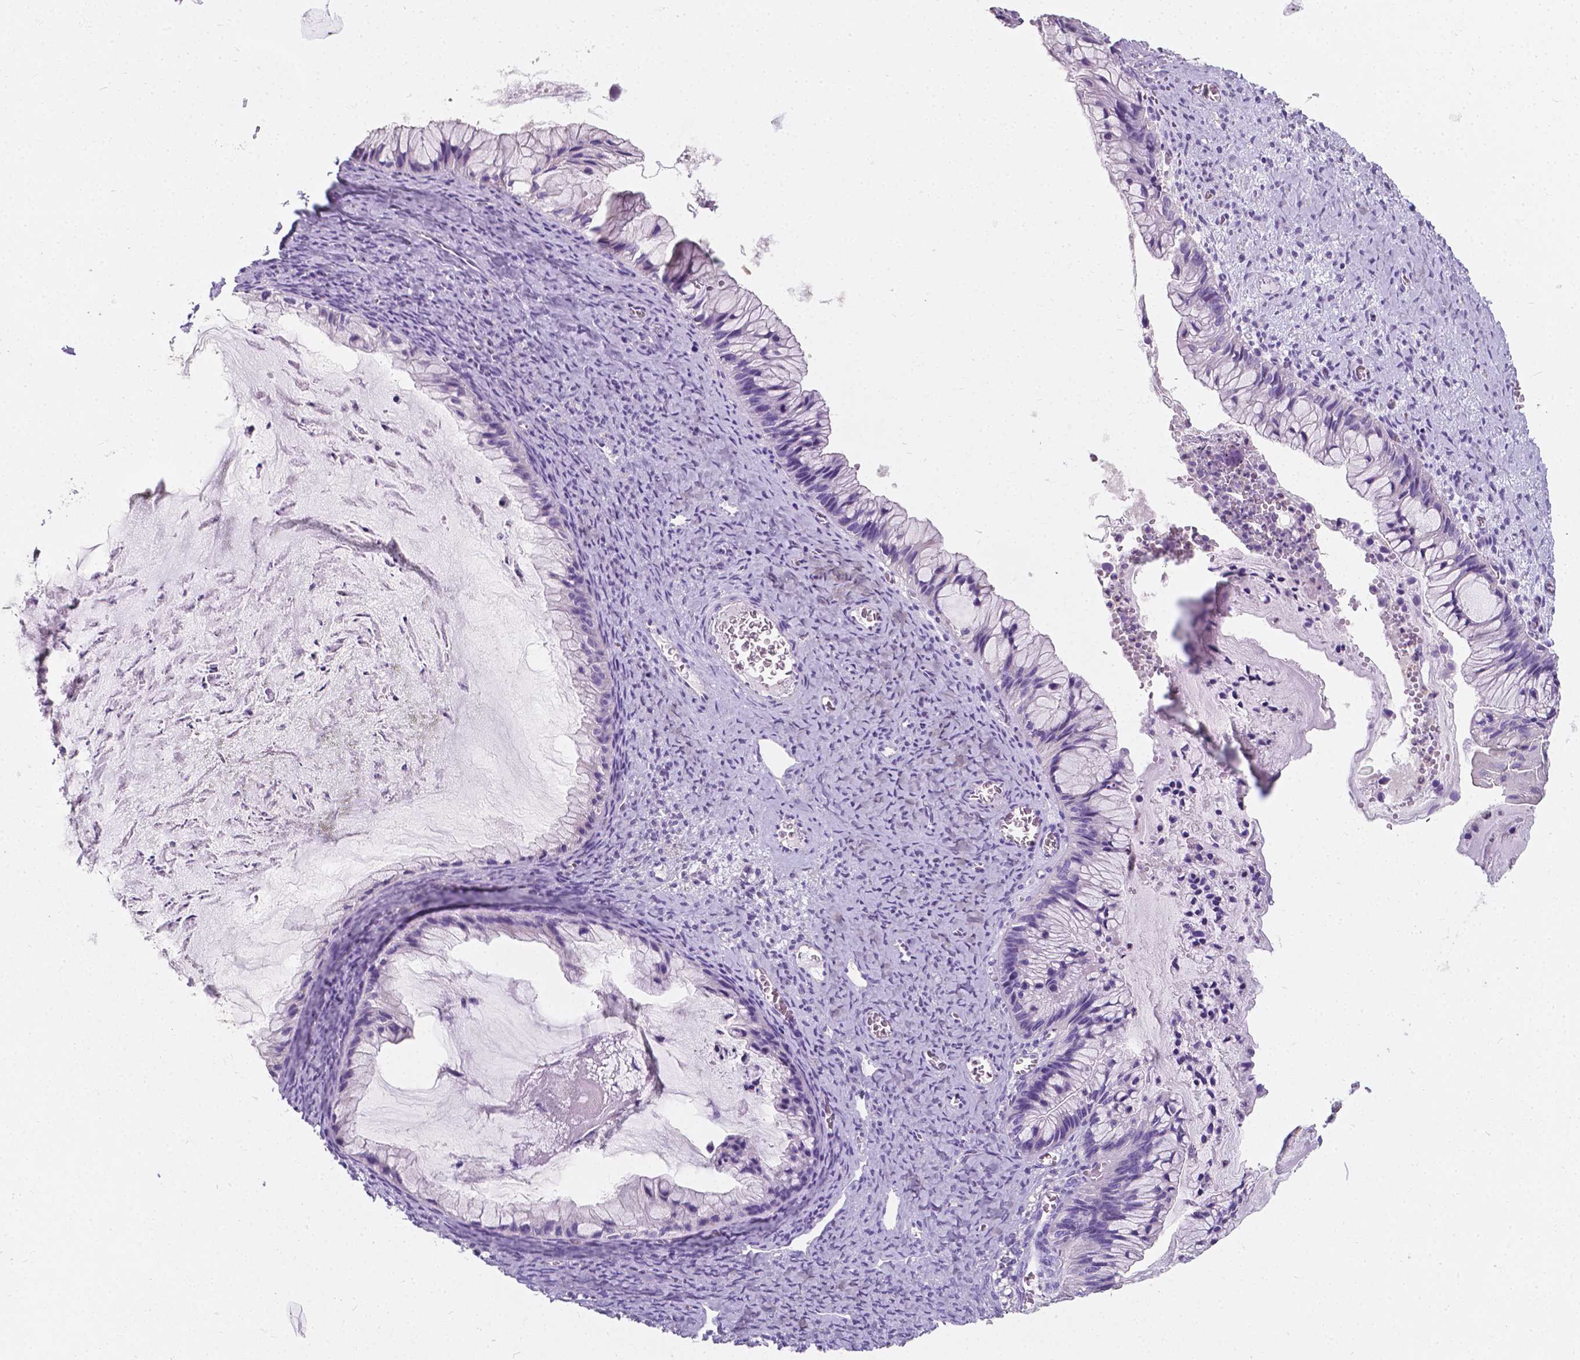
{"staining": {"intensity": "negative", "quantity": "none", "location": "none"}, "tissue": "ovarian cancer", "cell_type": "Tumor cells", "image_type": "cancer", "snomed": [{"axis": "morphology", "description": "Cystadenocarcinoma, mucinous, NOS"}, {"axis": "topography", "description": "Ovary"}], "caption": "Immunohistochemistry histopathology image of ovarian mucinous cystadenocarcinoma stained for a protein (brown), which displays no positivity in tumor cells. The staining was performed using DAB to visualize the protein expression in brown, while the nuclei were stained in blue with hematoxylin (Magnification: 20x).", "gene": "GNAO1", "patient": {"sex": "female", "age": 72}}